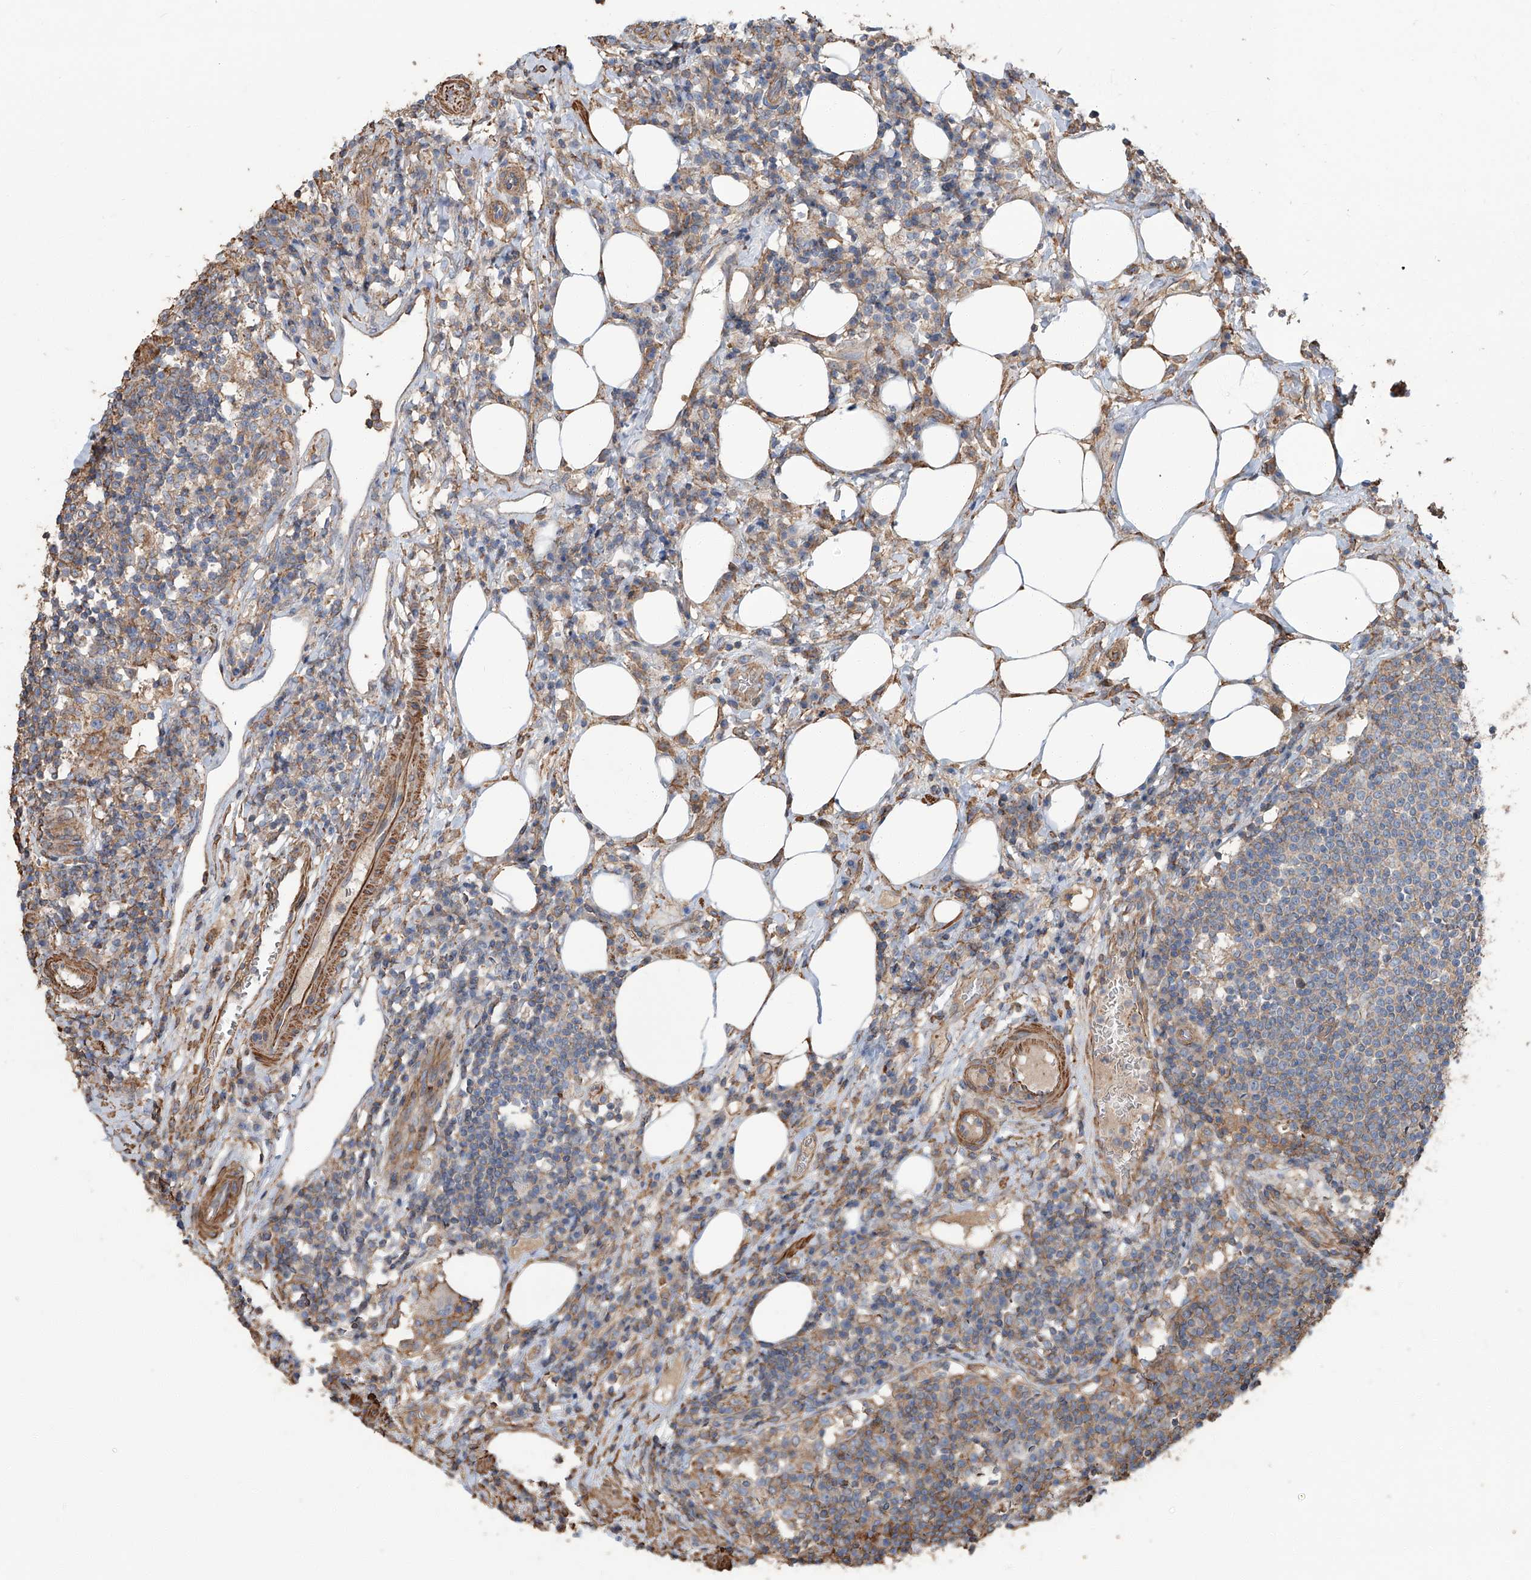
{"staining": {"intensity": "moderate", "quantity": "25%-75%", "location": "cytoplasmic/membranous"}, "tissue": "lymph node", "cell_type": "Germinal center cells", "image_type": "normal", "snomed": [{"axis": "morphology", "description": "Normal tissue, NOS"}, {"axis": "topography", "description": "Lymph node"}], "caption": "Immunohistochemistry (IHC) of unremarkable human lymph node displays medium levels of moderate cytoplasmic/membranous staining in approximately 25%-75% of germinal center cells. Immunohistochemistry (IHC) stains the protein of interest in brown and the nuclei are stained blue.", "gene": "PIEZO2", "patient": {"sex": "female", "age": 53}}